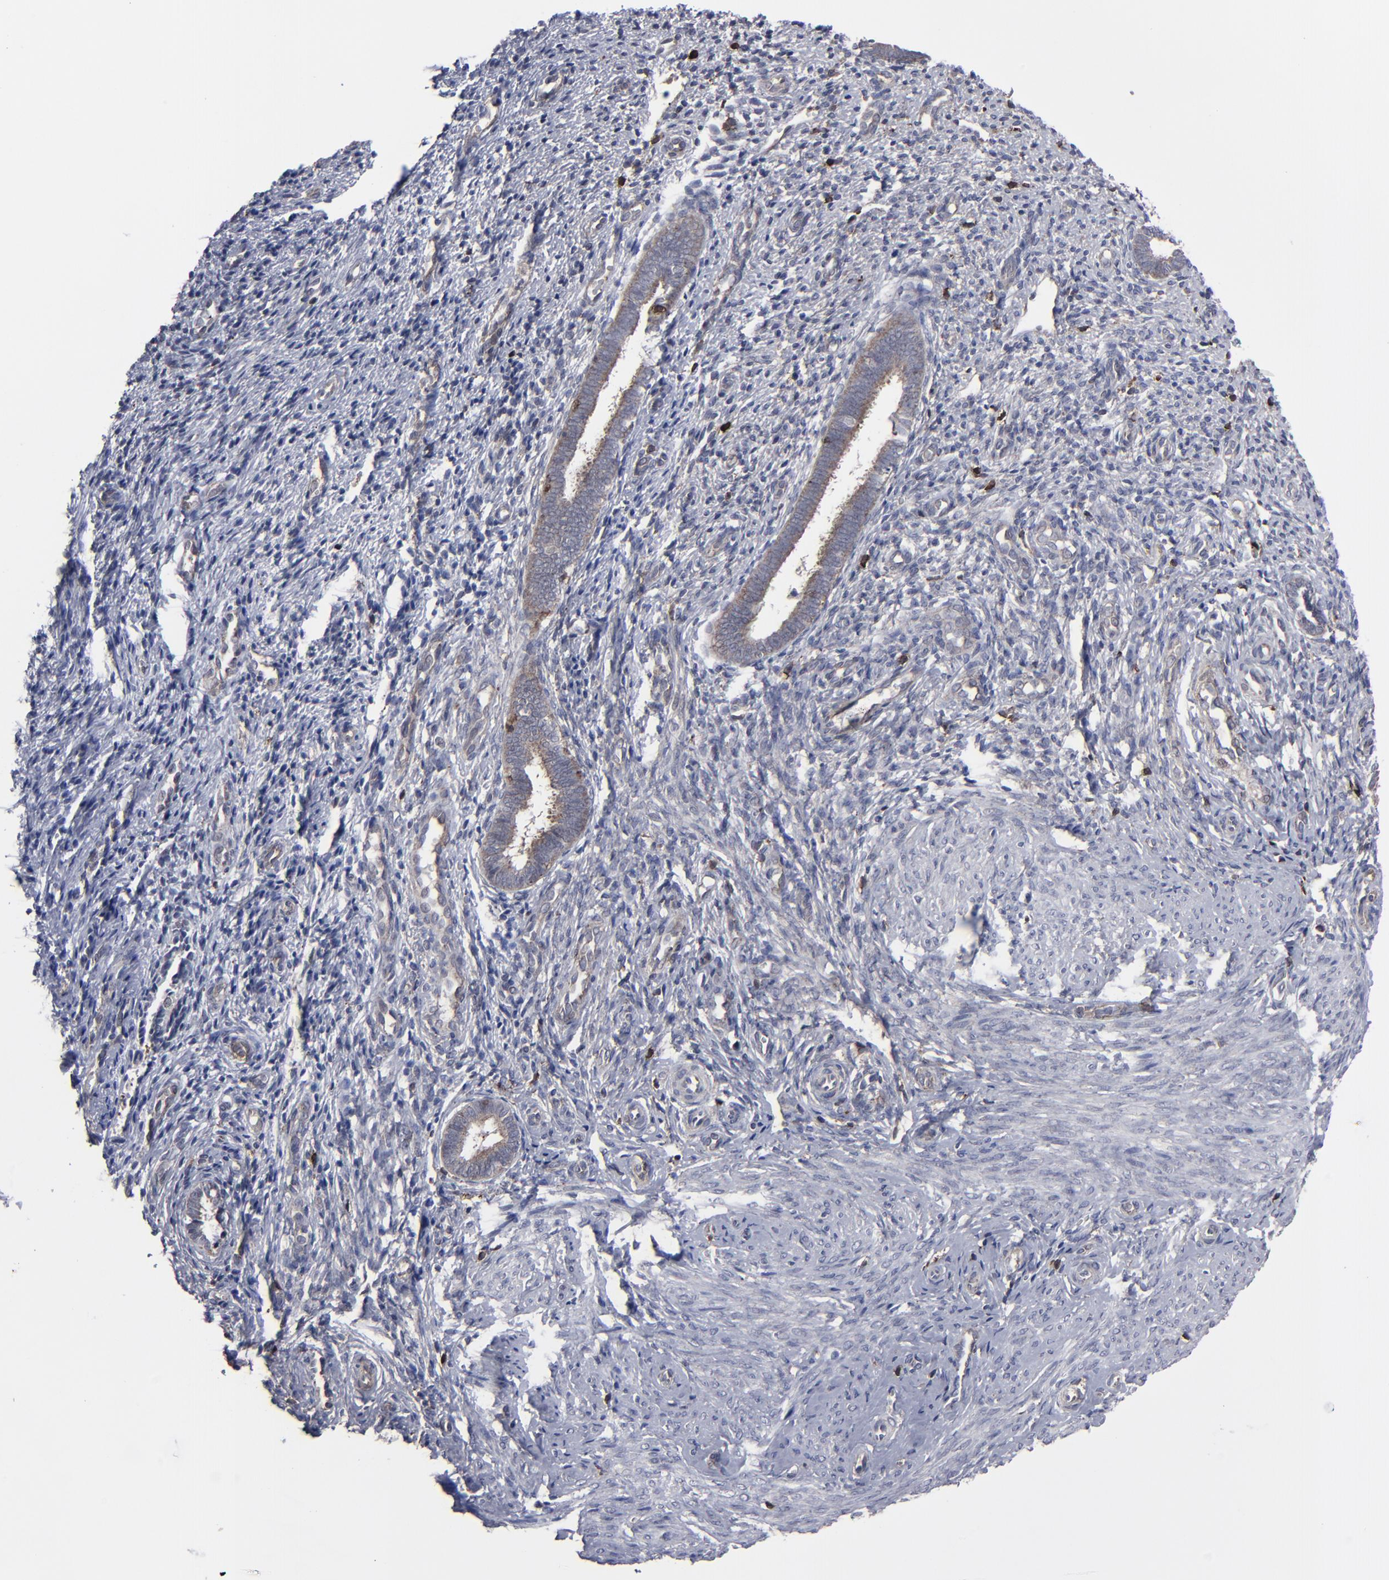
{"staining": {"intensity": "moderate", "quantity": "<25%", "location": "nuclear"}, "tissue": "endometrium", "cell_type": "Cells in endometrial stroma", "image_type": "normal", "snomed": [{"axis": "morphology", "description": "Normal tissue, NOS"}, {"axis": "topography", "description": "Endometrium"}], "caption": "DAB (3,3'-diaminobenzidine) immunohistochemical staining of benign human endometrium displays moderate nuclear protein staining in about <25% of cells in endometrial stroma.", "gene": "KIAA2026", "patient": {"sex": "female", "age": 27}}